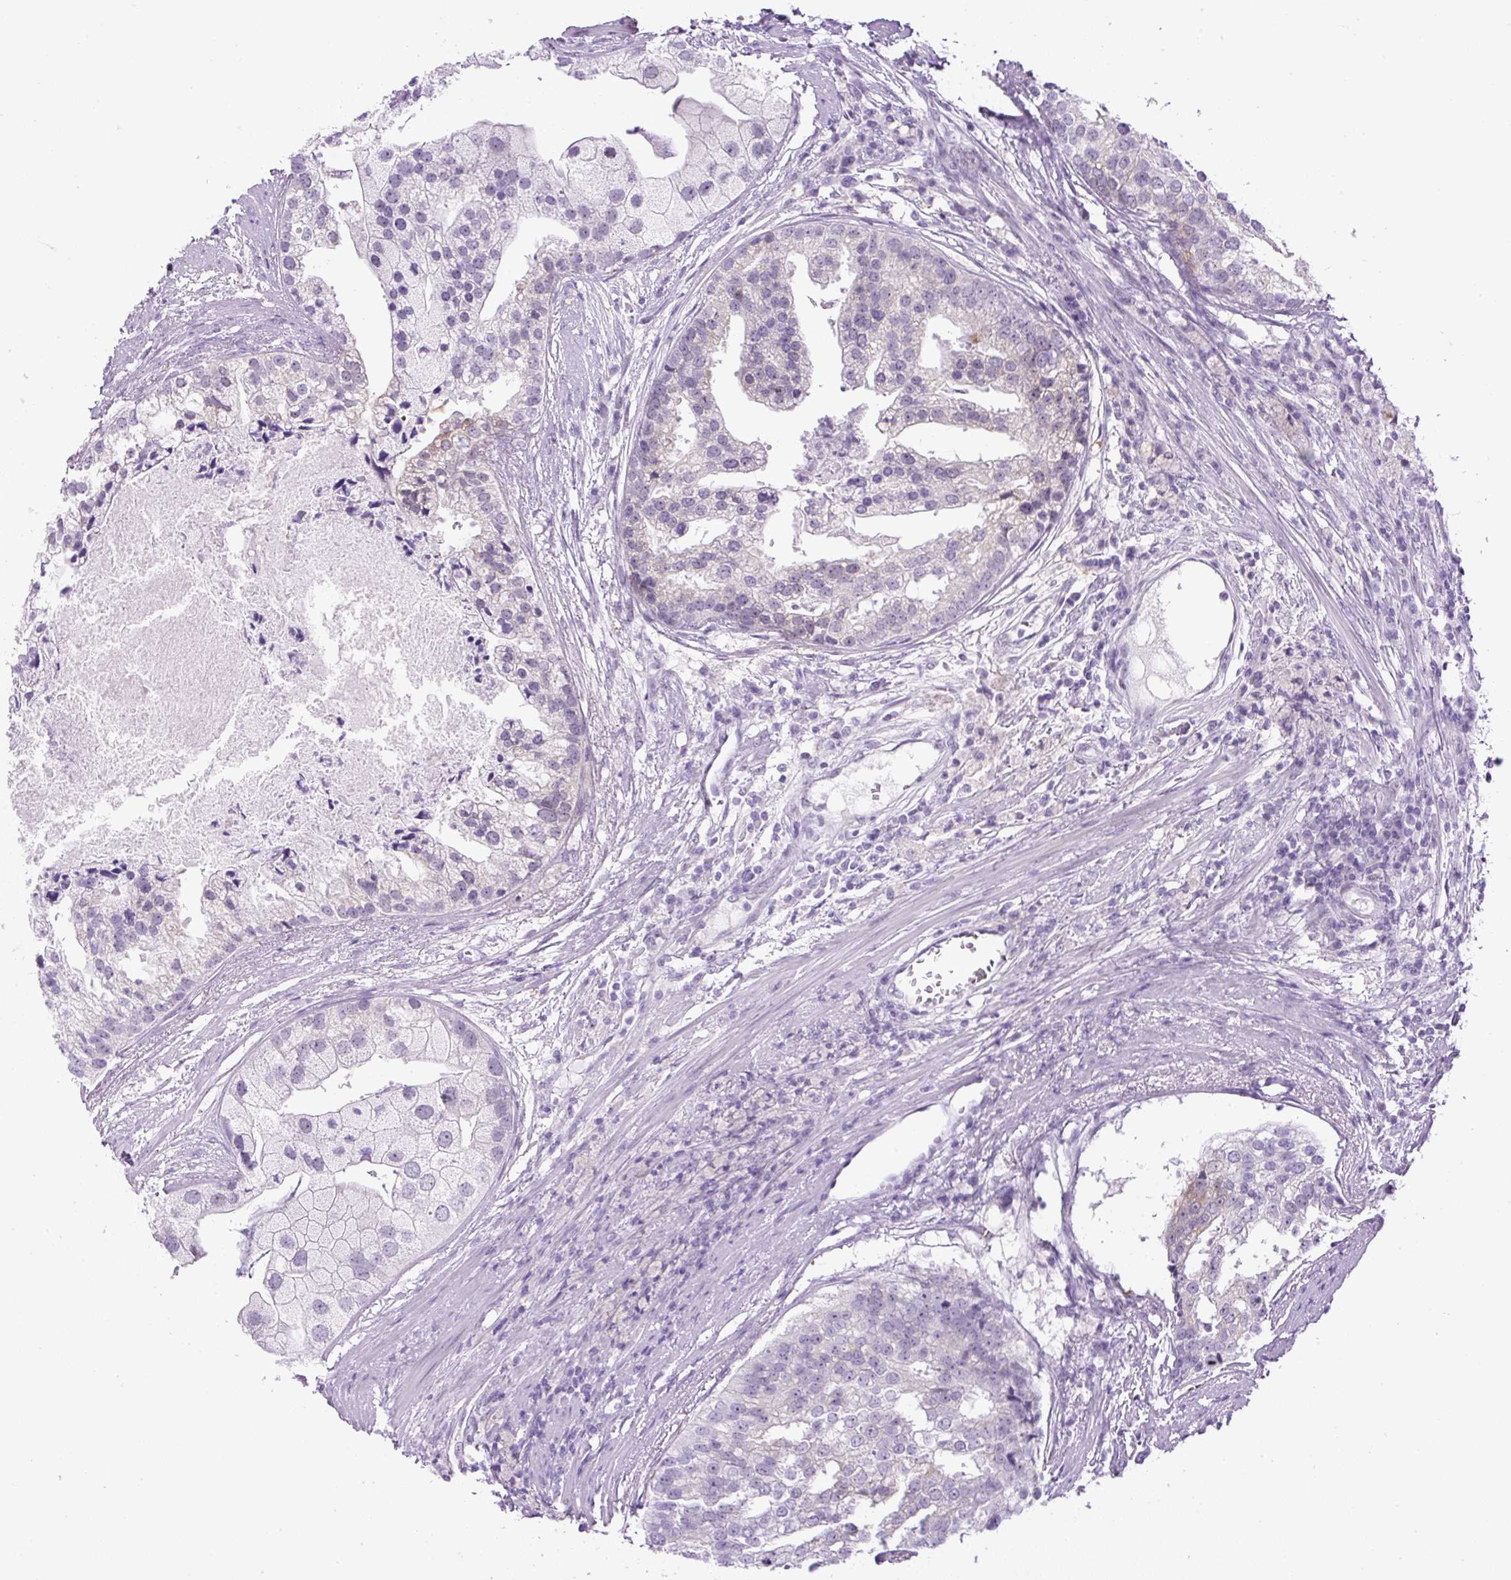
{"staining": {"intensity": "negative", "quantity": "none", "location": "none"}, "tissue": "prostate cancer", "cell_type": "Tumor cells", "image_type": "cancer", "snomed": [{"axis": "morphology", "description": "Adenocarcinoma, High grade"}, {"axis": "topography", "description": "Prostate"}], "caption": "The histopathology image demonstrates no staining of tumor cells in high-grade adenocarcinoma (prostate).", "gene": "RHBDD2", "patient": {"sex": "male", "age": 62}}